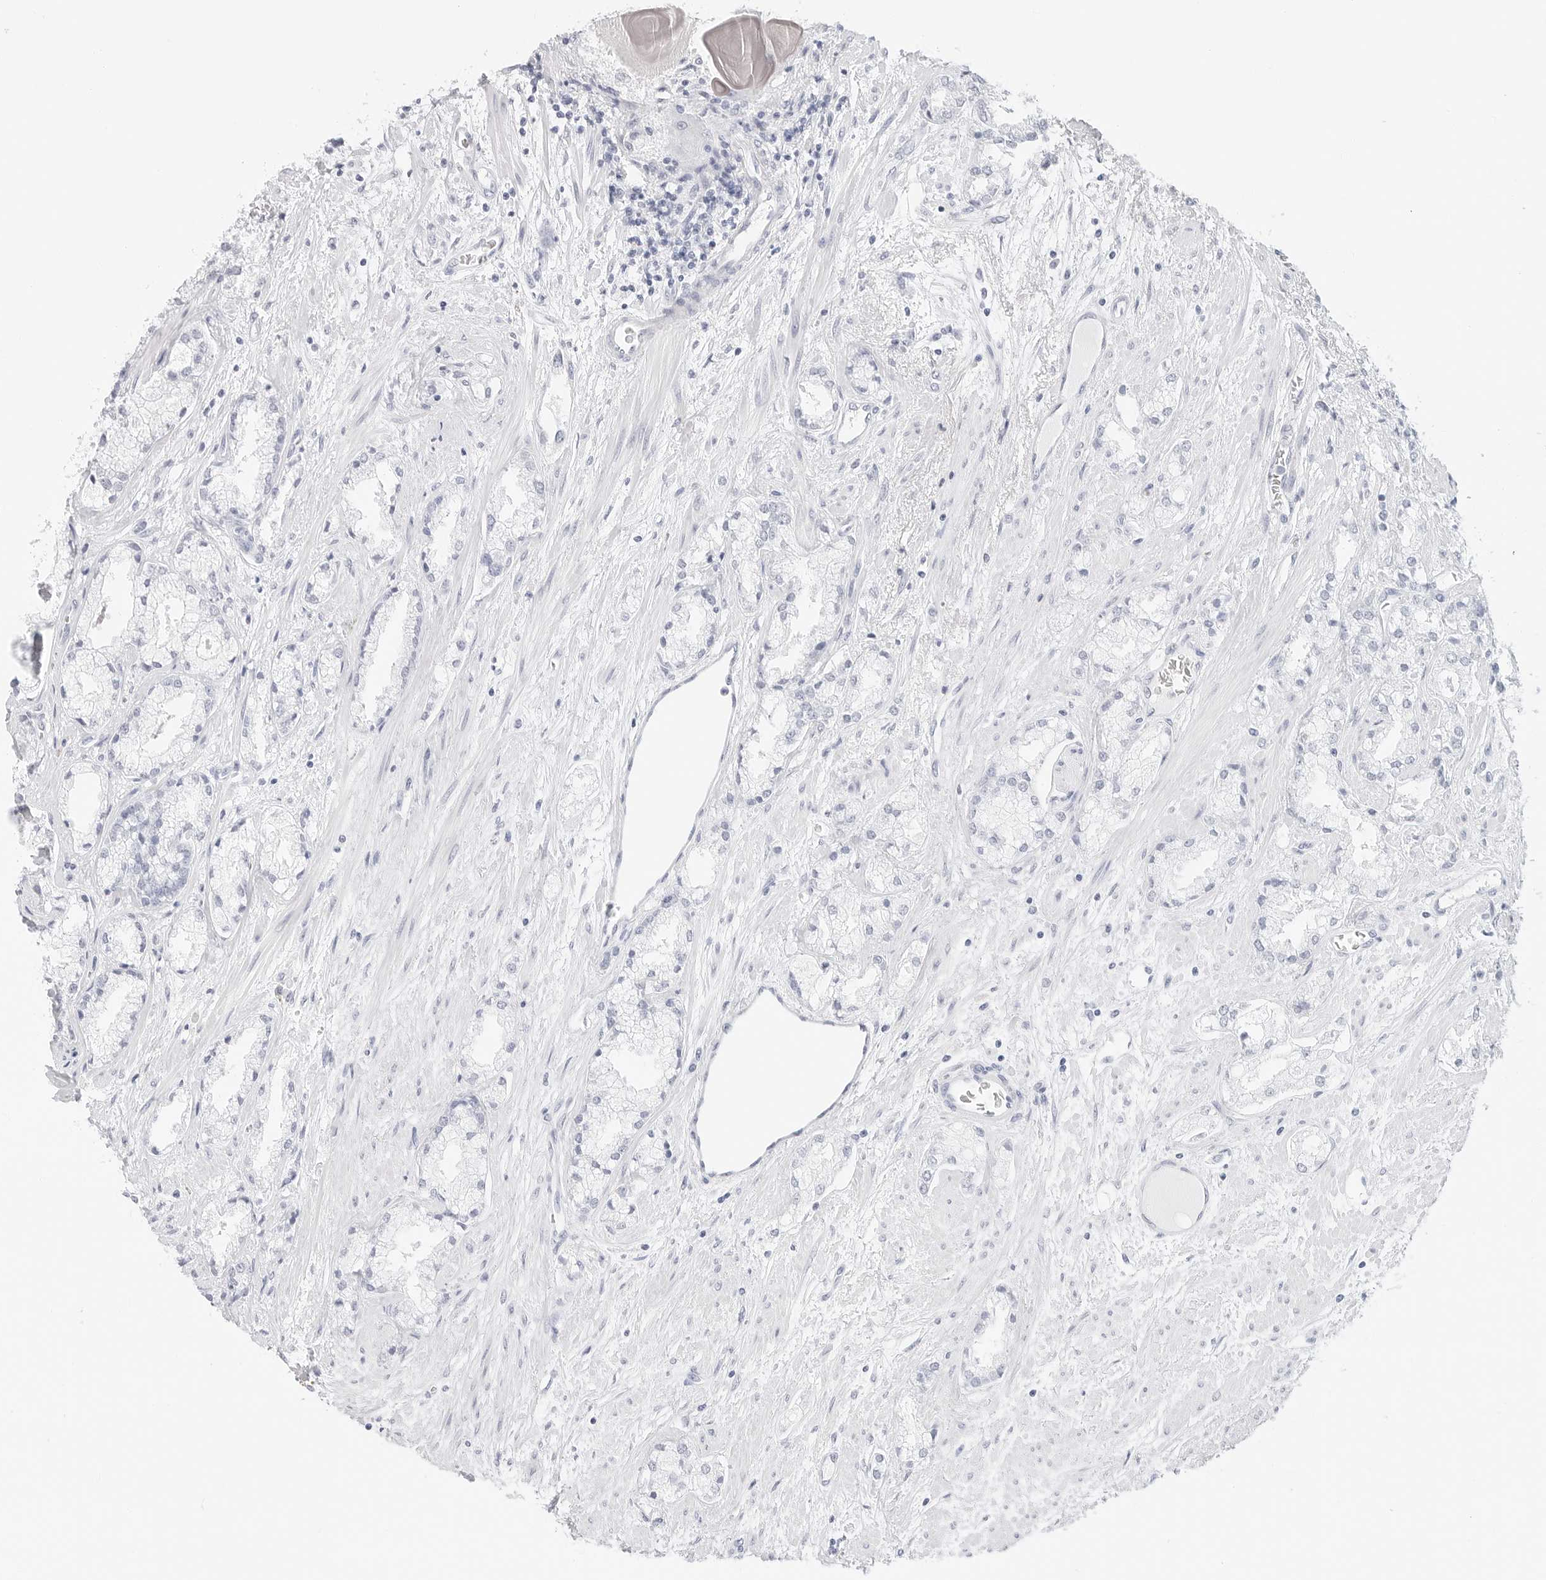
{"staining": {"intensity": "negative", "quantity": "none", "location": "none"}, "tissue": "prostate cancer", "cell_type": "Tumor cells", "image_type": "cancer", "snomed": [{"axis": "morphology", "description": "Adenocarcinoma, High grade"}, {"axis": "topography", "description": "Prostate"}], "caption": "High power microscopy micrograph of an immunohistochemistry histopathology image of prostate high-grade adenocarcinoma, revealing no significant positivity in tumor cells. (Stains: DAB (3,3'-diaminobenzidine) immunohistochemistry with hematoxylin counter stain, Microscopy: brightfield microscopy at high magnification).", "gene": "TFF2", "patient": {"sex": "male", "age": 50}}